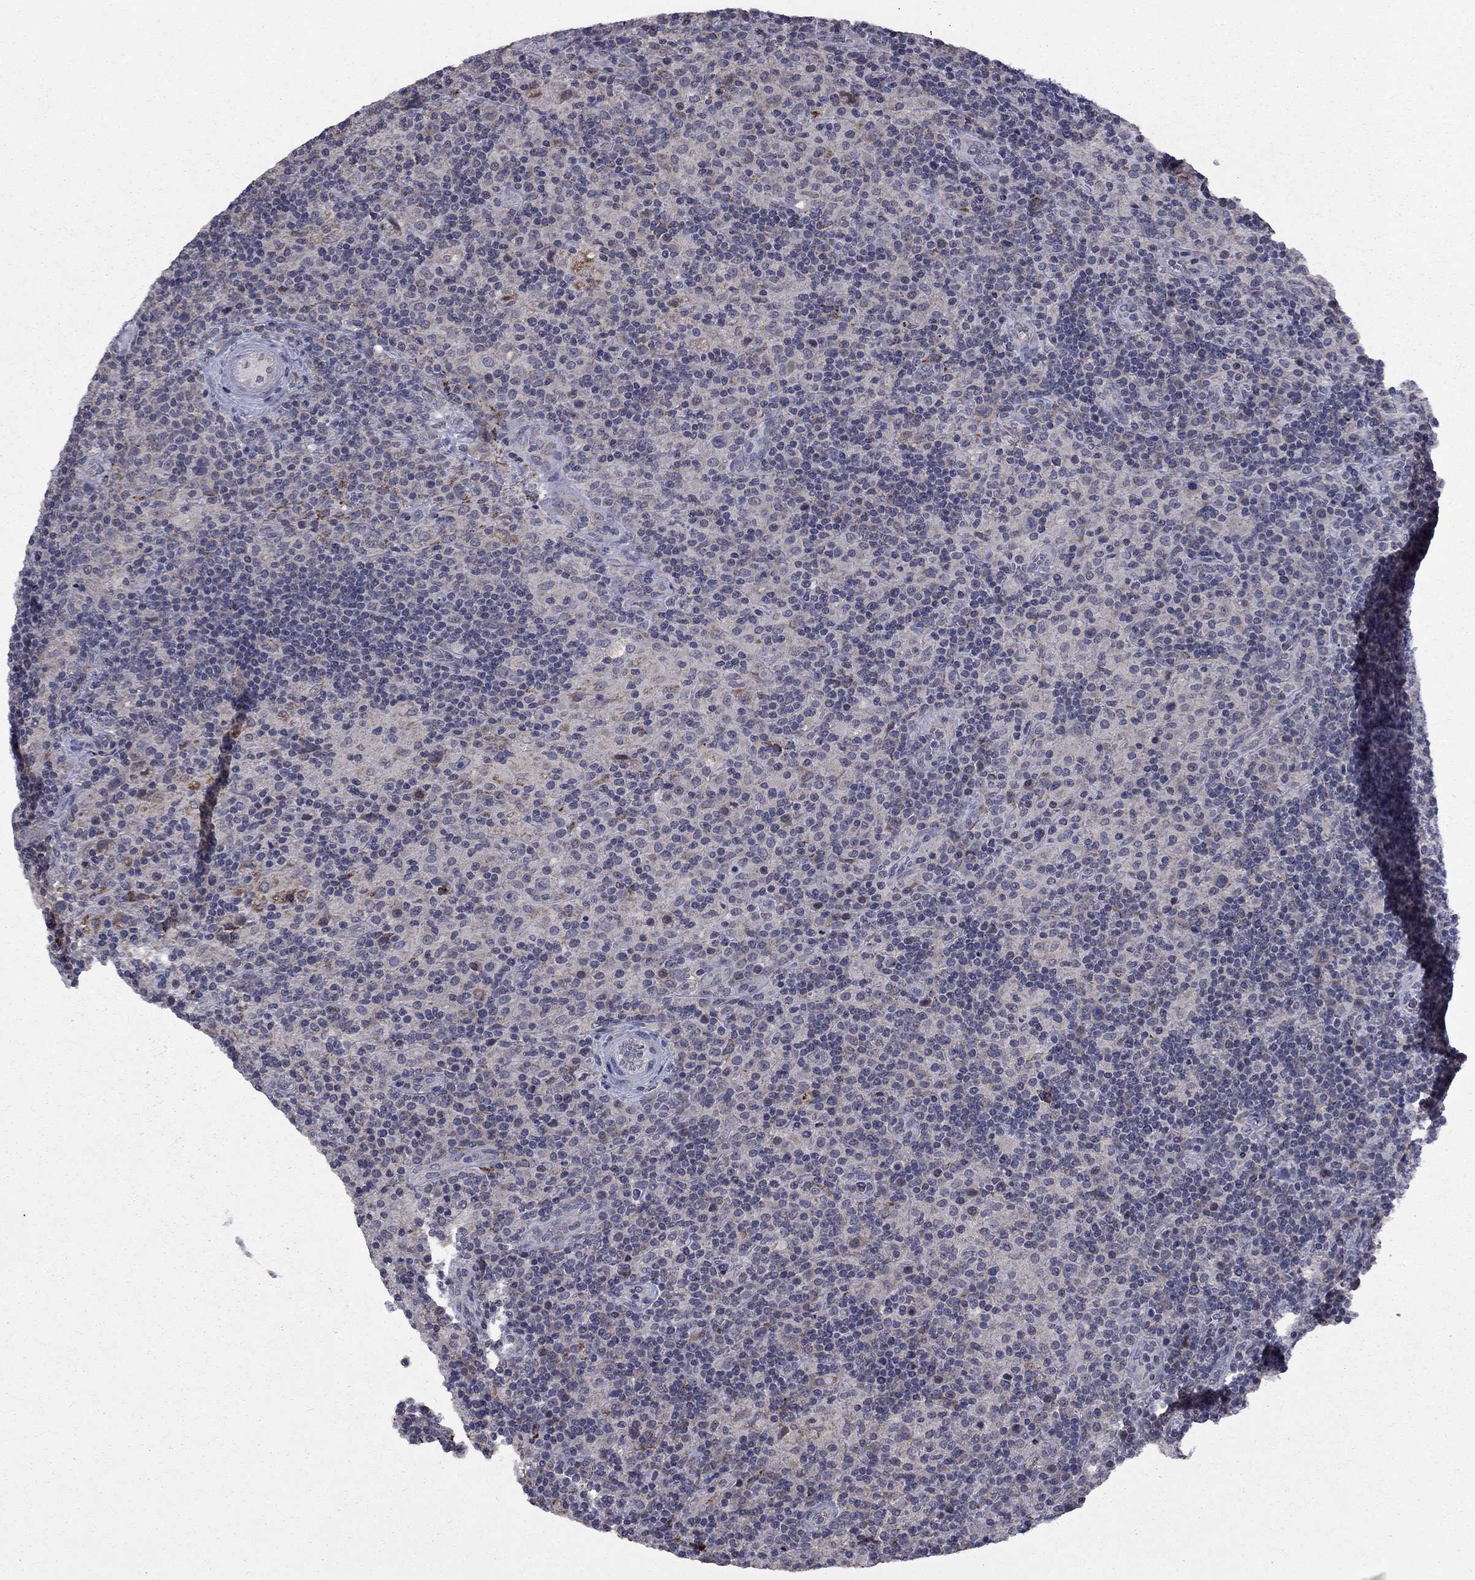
{"staining": {"intensity": "negative", "quantity": "none", "location": "none"}, "tissue": "lymphoma", "cell_type": "Tumor cells", "image_type": "cancer", "snomed": [{"axis": "morphology", "description": "Hodgkin's disease, NOS"}, {"axis": "topography", "description": "Lymph node"}], "caption": "Lymphoma stained for a protein using immunohistochemistry (IHC) shows no expression tumor cells.", "gene": "SPATA33", "patient": {"sex": "male", "age": 70}}